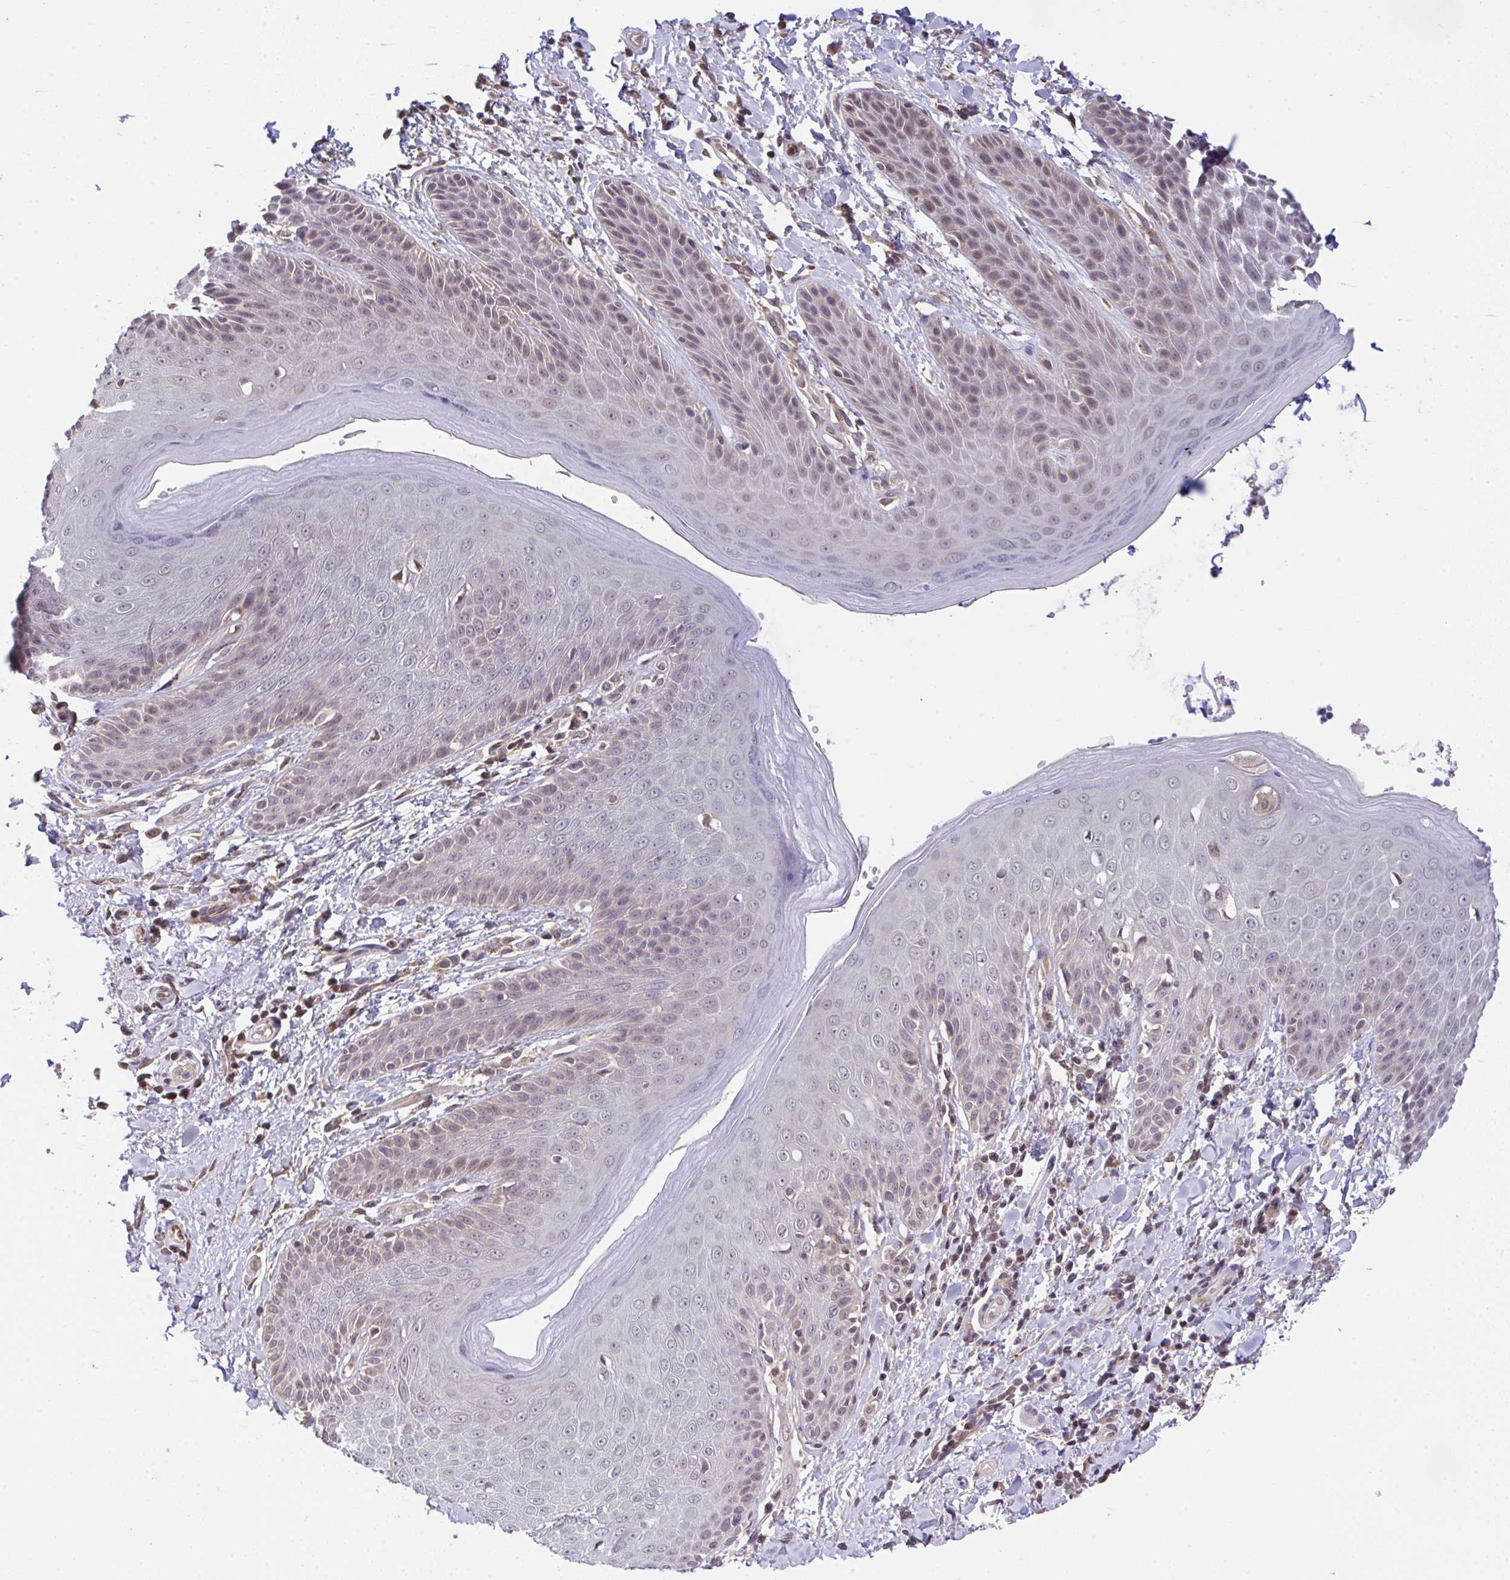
{"staining": {"intensity": "moderate", "quantity": "<25%", "location": "cytoplasmic/membranous"}, "tissue": "skin", "cell_type": "Epidermal cells", "image_type": "normal", "snomed": [{"axis": "morphology", "description": "Normal tissue, NOS"}, {"axis": "topography", "description": "Anal"}, {"axis": "topography", "description": "Peripheral nerve tissue"}], "caption": "A brown stain highlights moderate cytoplasmic/membranous expression of a protein in epidermal cells of normal skin. The staining was performed using DAB (3,3'-diaminobenzidine), with brown indicating positive protein expression. Nuclei are stained blue with hematoxylin.", "gene": "C9orf64", "patient": {"sex": "male", "age": 51}}